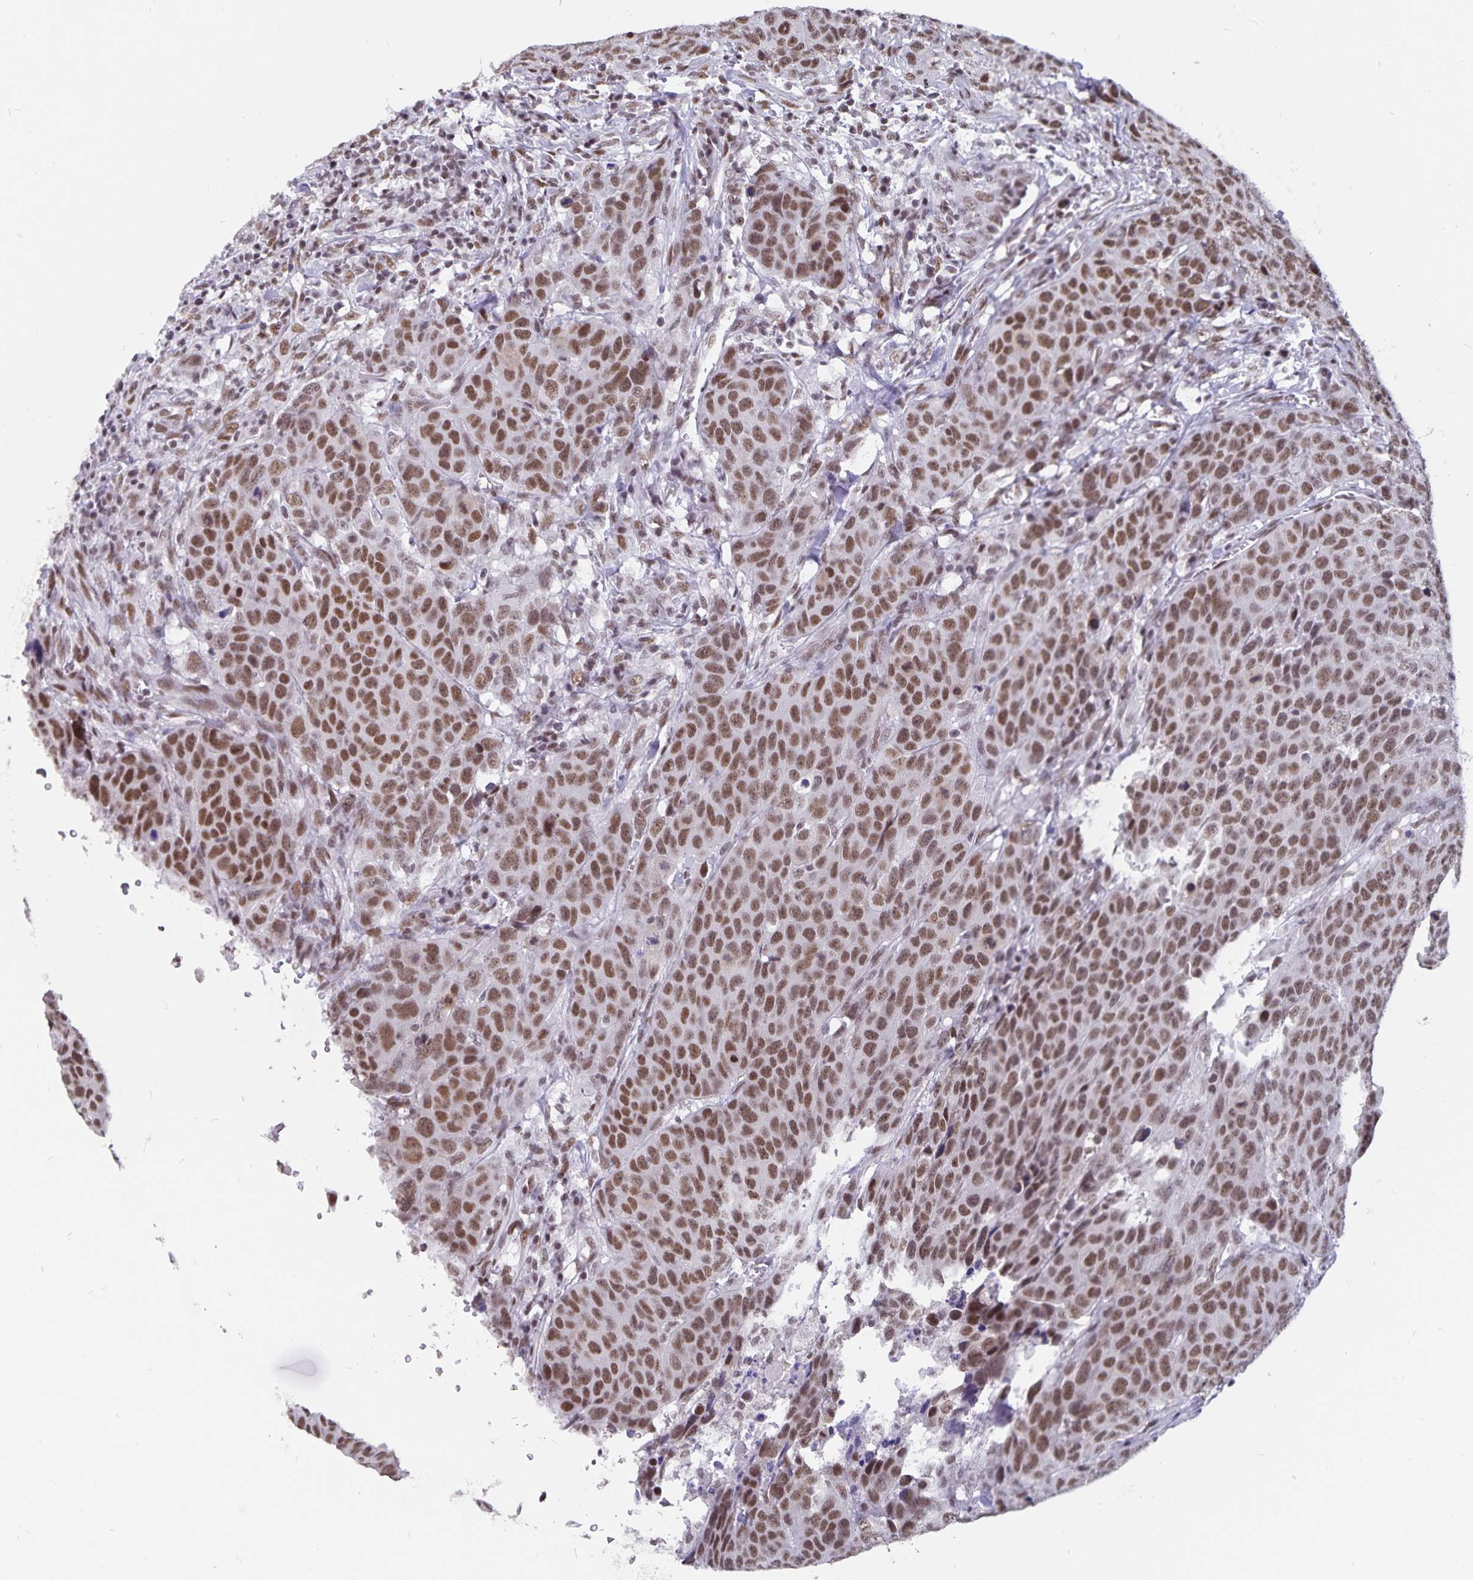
{"staining": {"intensity": "moderate", "quantity": ">75%", "location": "nuclear"}, "tissue": "head and neck cancer", "cell_type": "Tumor cells", "image_type": "cancer", "snomed": [{"axis": "morphology", "description": "Squamous cell carcinoma, NOS"}, {"axis": "topography", "description": "Head-Neck"}], "caption": "Head and neck cancer stained with a protein marker demonstrates moderate staining in tumor cells.", "gene": "PBX2", "patient": {"sex": "male", "age": 66}}